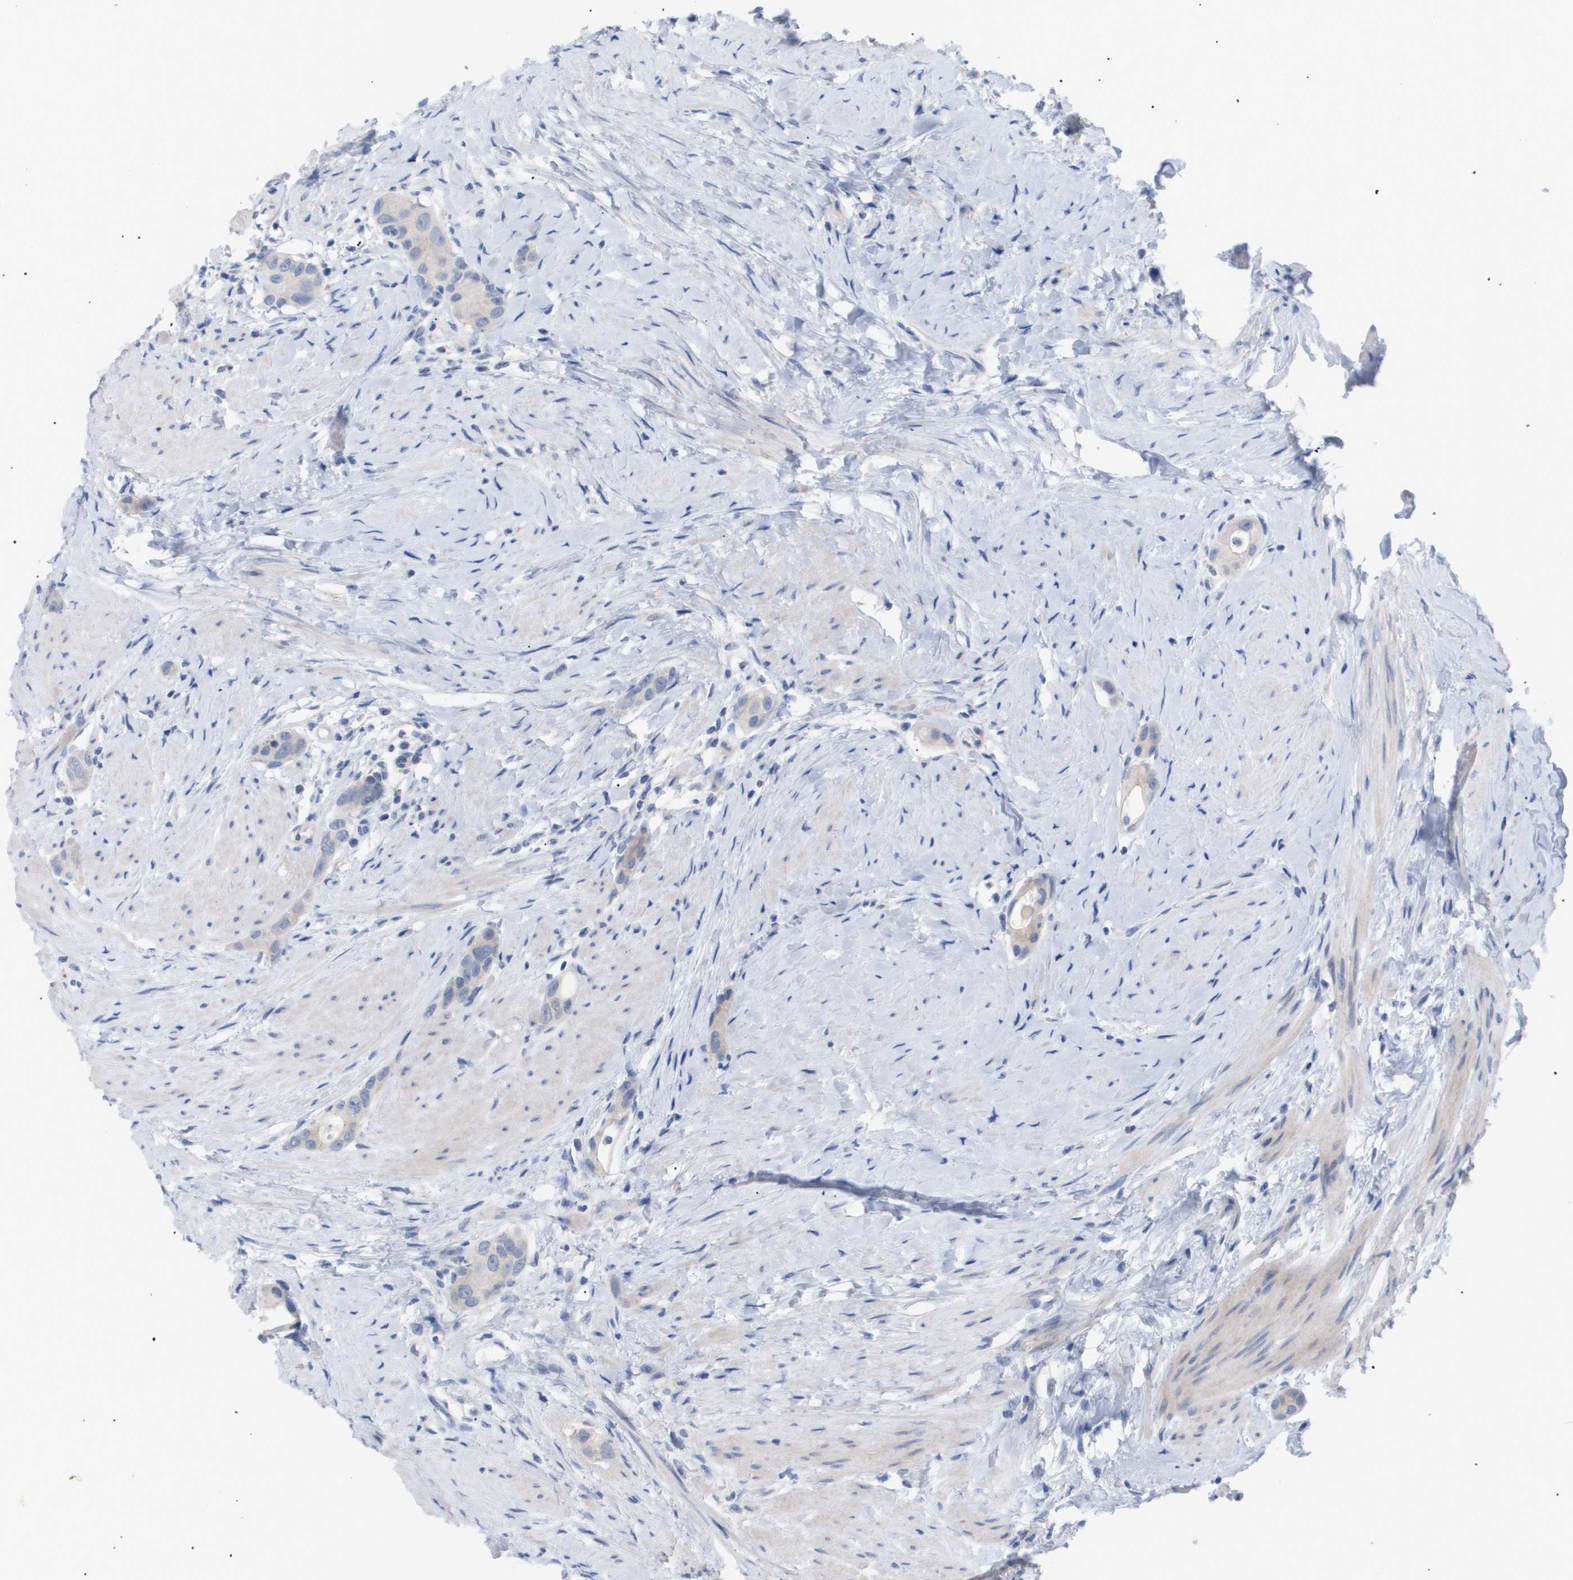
{"staining": {"intensity": "negative", "quantity": "none", "location": "none"}, "tissue": "colorectal cancer", "cell_type": "Tumor cells", "image_type": "cancer", "snomed": [{"axis": "morphology", "description": "Adenocarcinoma, NOS"}, {"axis": "topography", "description": "Rectum"}], "caption": "Immunohistochemistry histopathology image of neoplastic tissue: colorectal cancer (adenocarcinoma) stained with DAB displays no significant protein positivity in tumor cells.", "gene": "CAV3", "patient": {"sex": "male", "age": 51}}